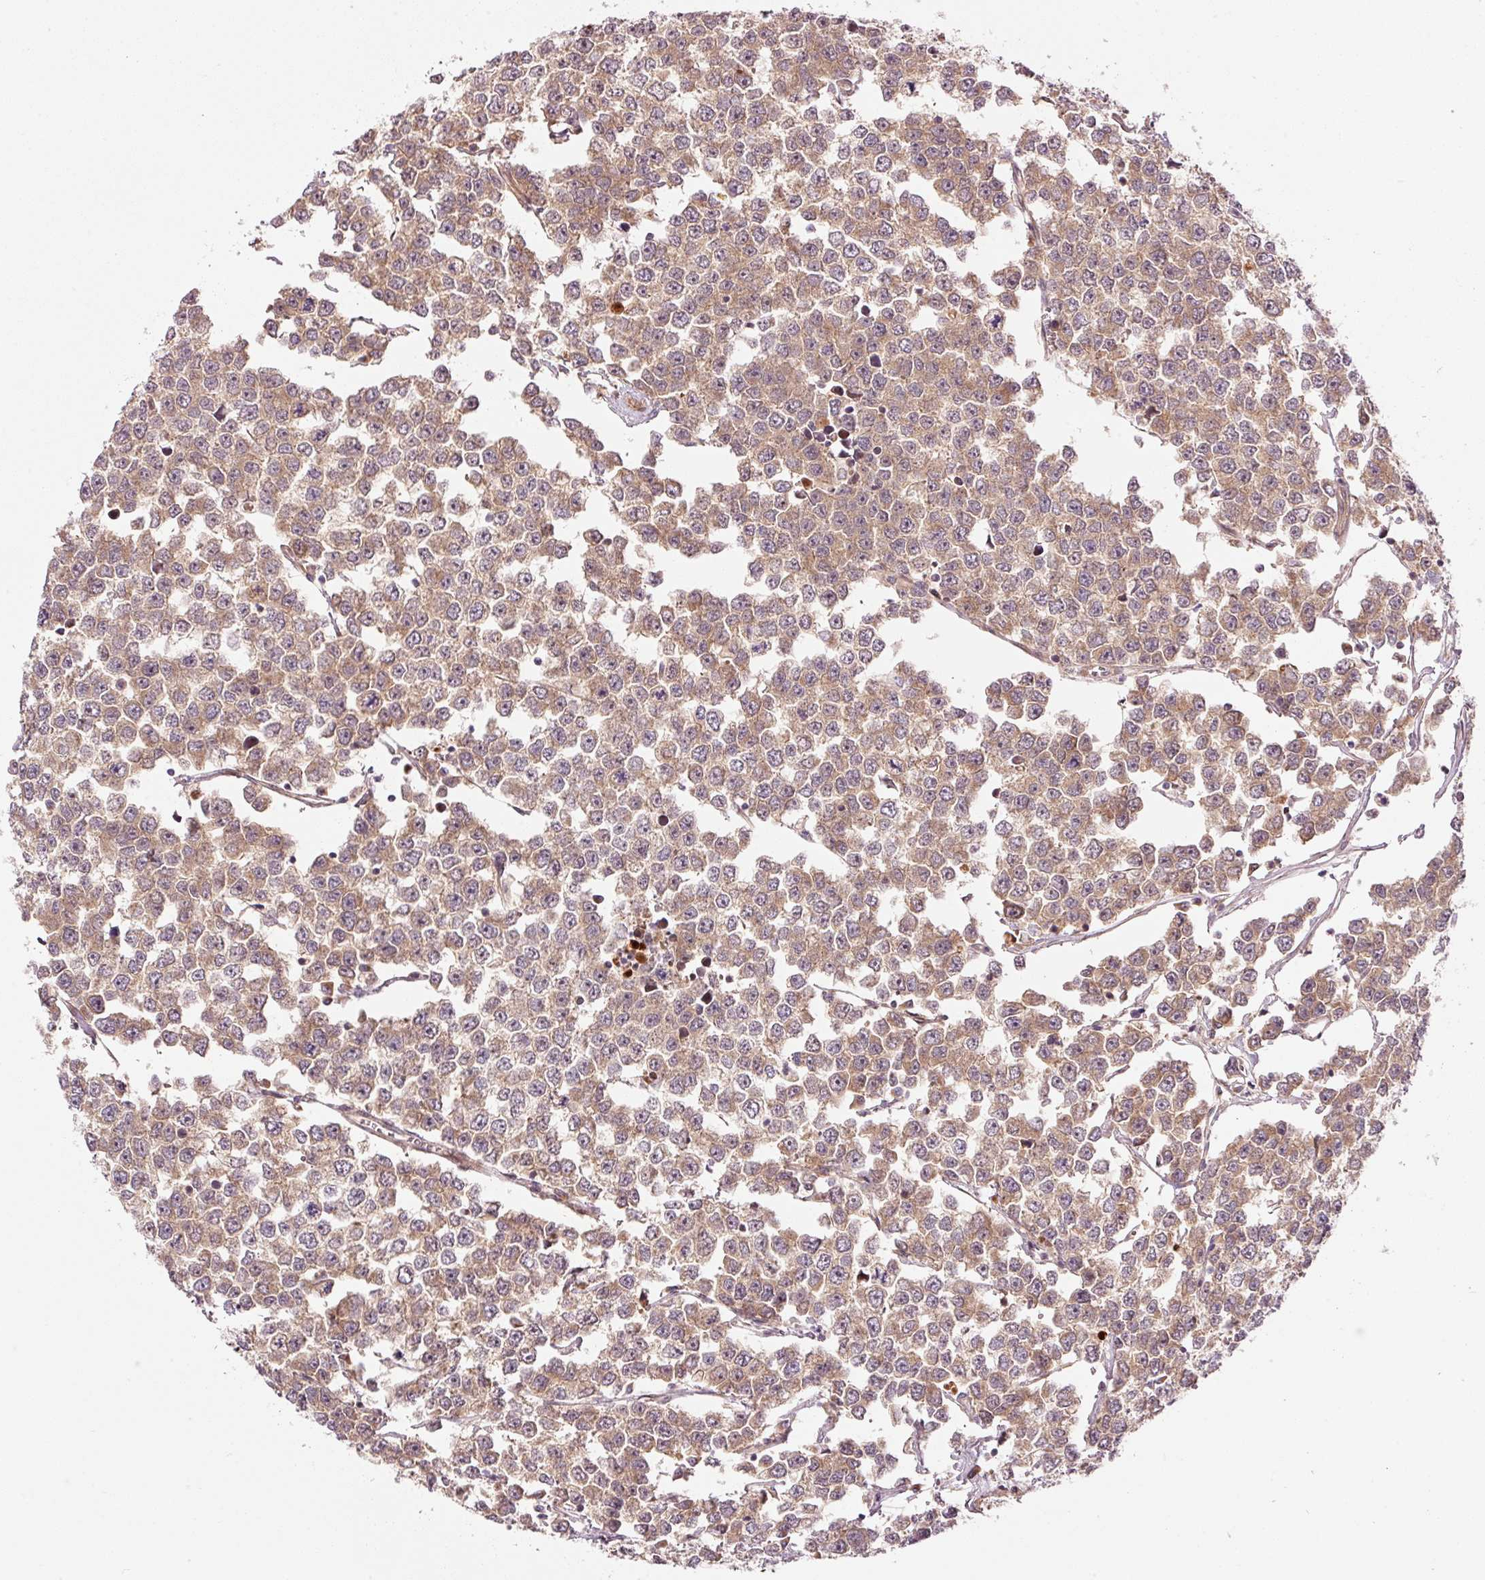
{"staining": {"intensity": "moderate", "quantity": ">75%", "location": "cytoplasmic/membranous"}, "tissue": "testis cancer", "cell_type": "Tumor cells", "image_type": "cancer", "snomed": [{"axis": "morphology", "description": "Seminoma, NOS"}, {"axis": "morphology", "description": "Carcinoma, Embryonal, NOS"}, {"axis": "topography", "description": "Testis"}], "caption": "A high-resolution photomicrograph shows immunohistochemistry staining of testis cancer, which shows moderate cytoplasmic/membranous expression in about >75% of tumor cells.", "gene": "PPP1R14B", "patient": {"sex": "male", "age": 52}}